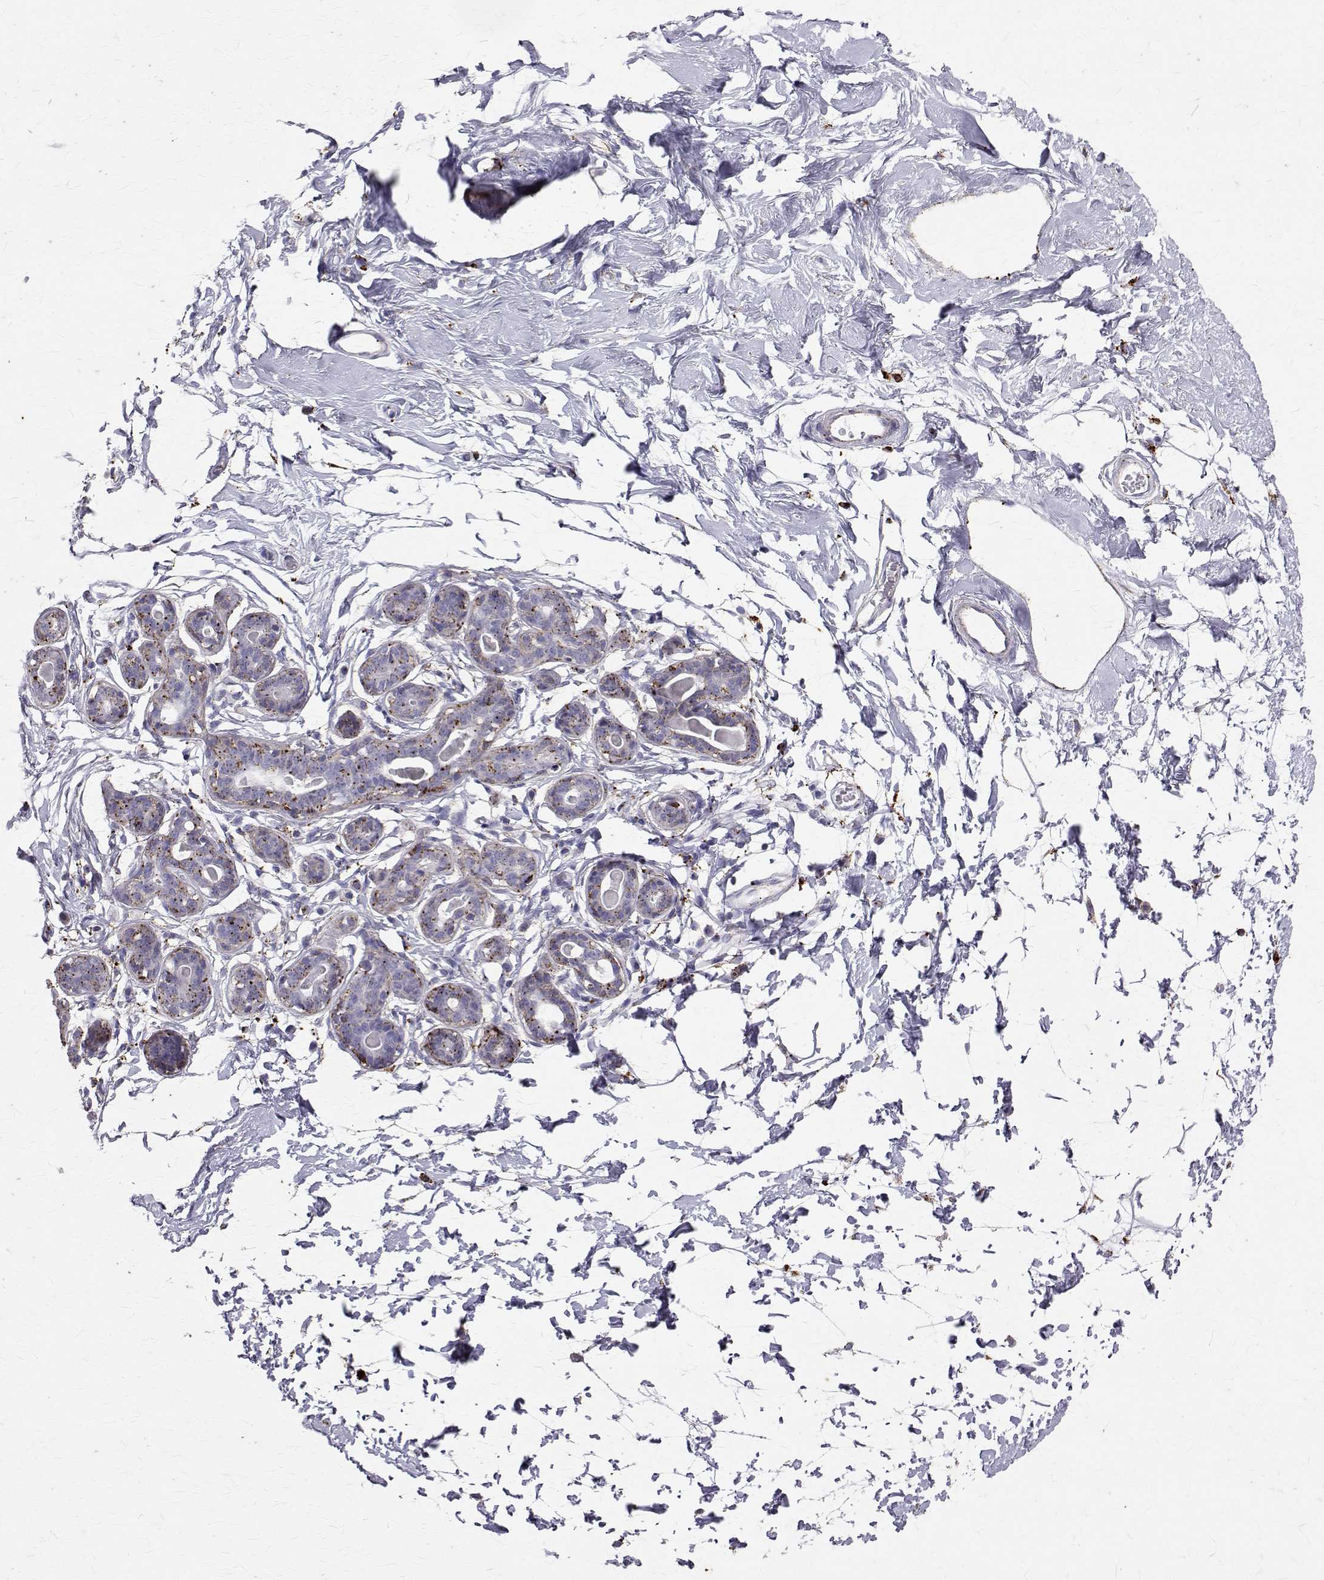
{"staining": {"intensity": "negative", "quantity": "none", "location": "none"}, "tissue": "breast", "cell_type": "Adipocytes", "image_type": "normal", "snomed": [{"axis": "morphology", "description": "Normal tissue, NOS"}, {"axis": "topography", "description": "Breast"}], "caption": "IHC micrograph of normal human breast stained for a protein (brown), which shows no staining in adipocytes. (Brightfield microscopy of DAB immunohistochemistry (IHC) at high magnification).", "gene": "TPP1", "patient": {"sex": "female", "age": 45}}